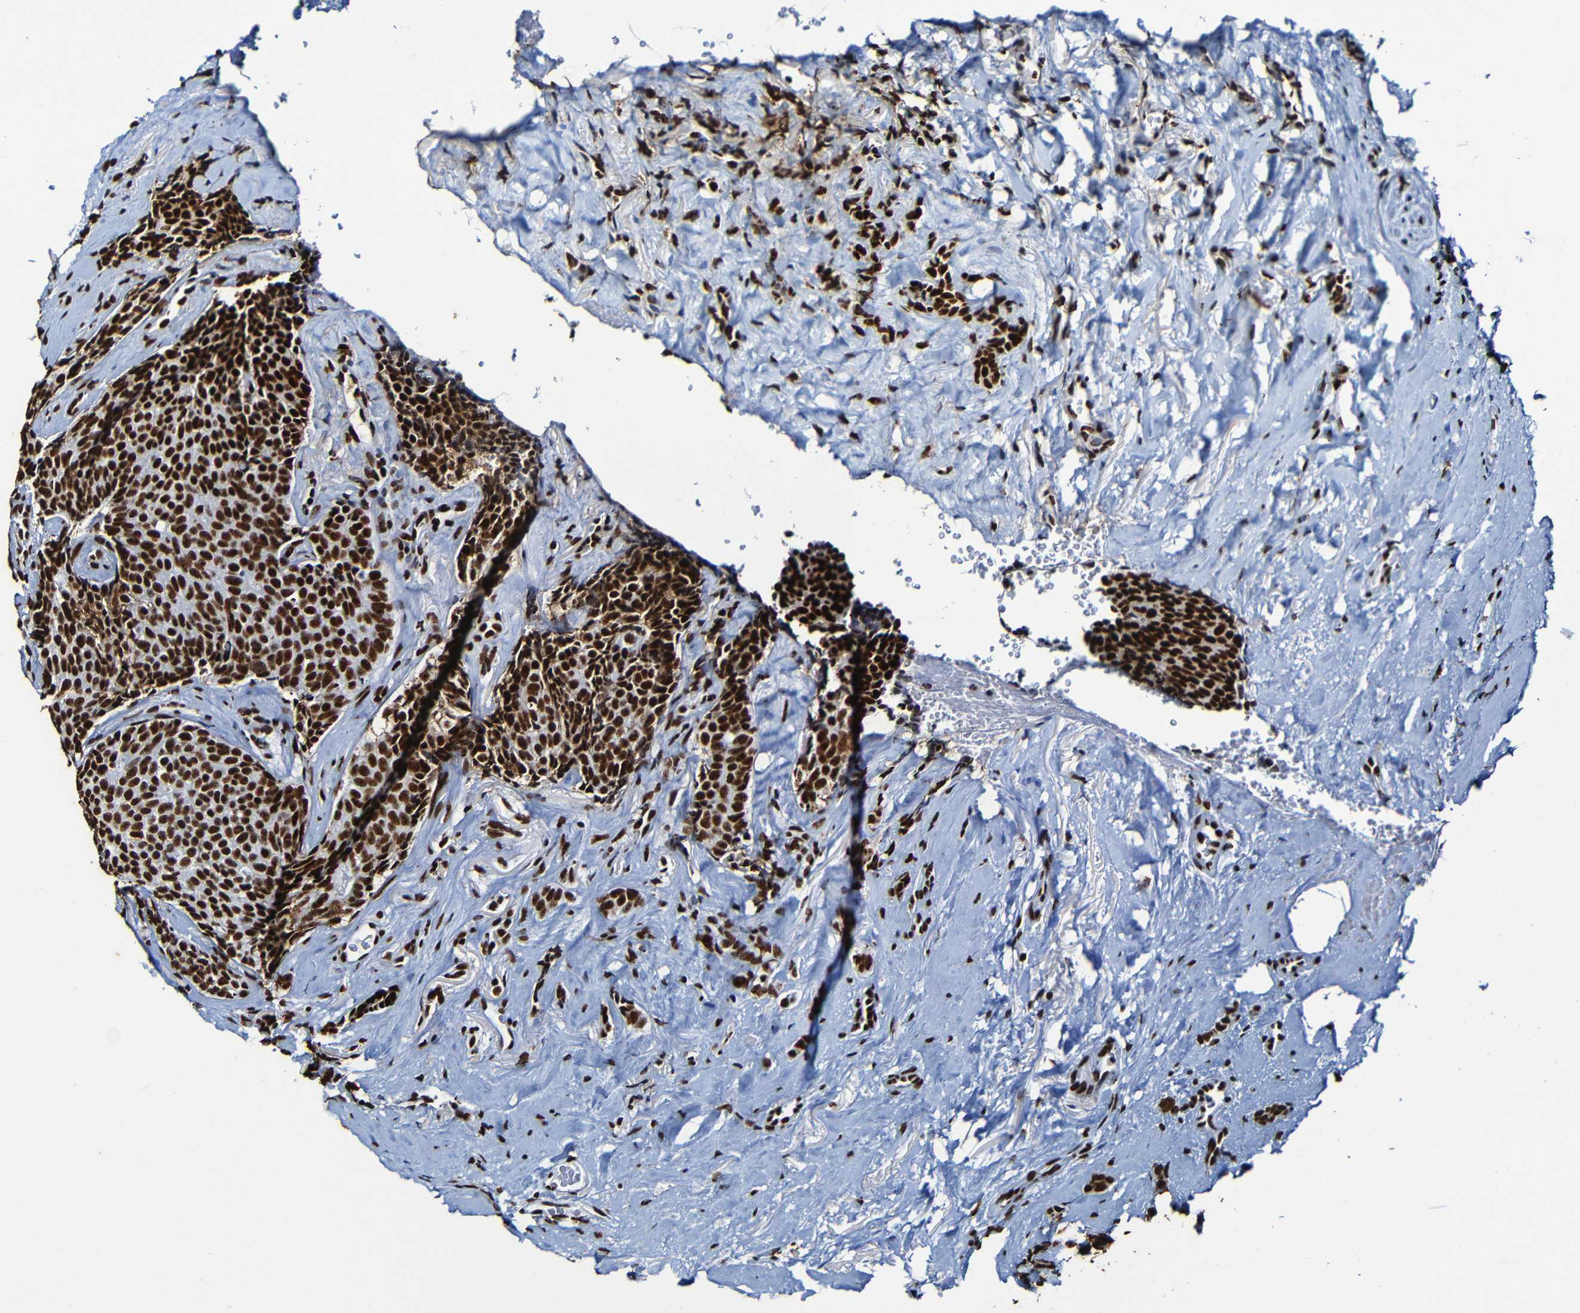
{"staining": {"intensity": "strong", "quantity": ">75%", "location": "nuclear"}, "tissue": "breast cancer", "cell_type": "Tumor cells", "image_type": "cancer", "snomed": [{"axis": "morphology", "description": "Lobular carcinoma"}, {"axis": "topography", "description": "Skin"}, {"axis": "topography", "description": "Breast"}], "caption": "The photomicrograph demonstrates immunohistochemical staining of breast cancer (lobular carcinoma). There is strong nuclear positivity is appreciated in approximately >75% of tumor cells. The staining was performed using DAB (3,3'-diaminobenzidine) to visualize the protein expression in brown, while the nuclei were stained in blue with hematoxylin (Magnification: 20x).", "gene": "SRSF3", "patient": {"sex": "female", "age": 46}}